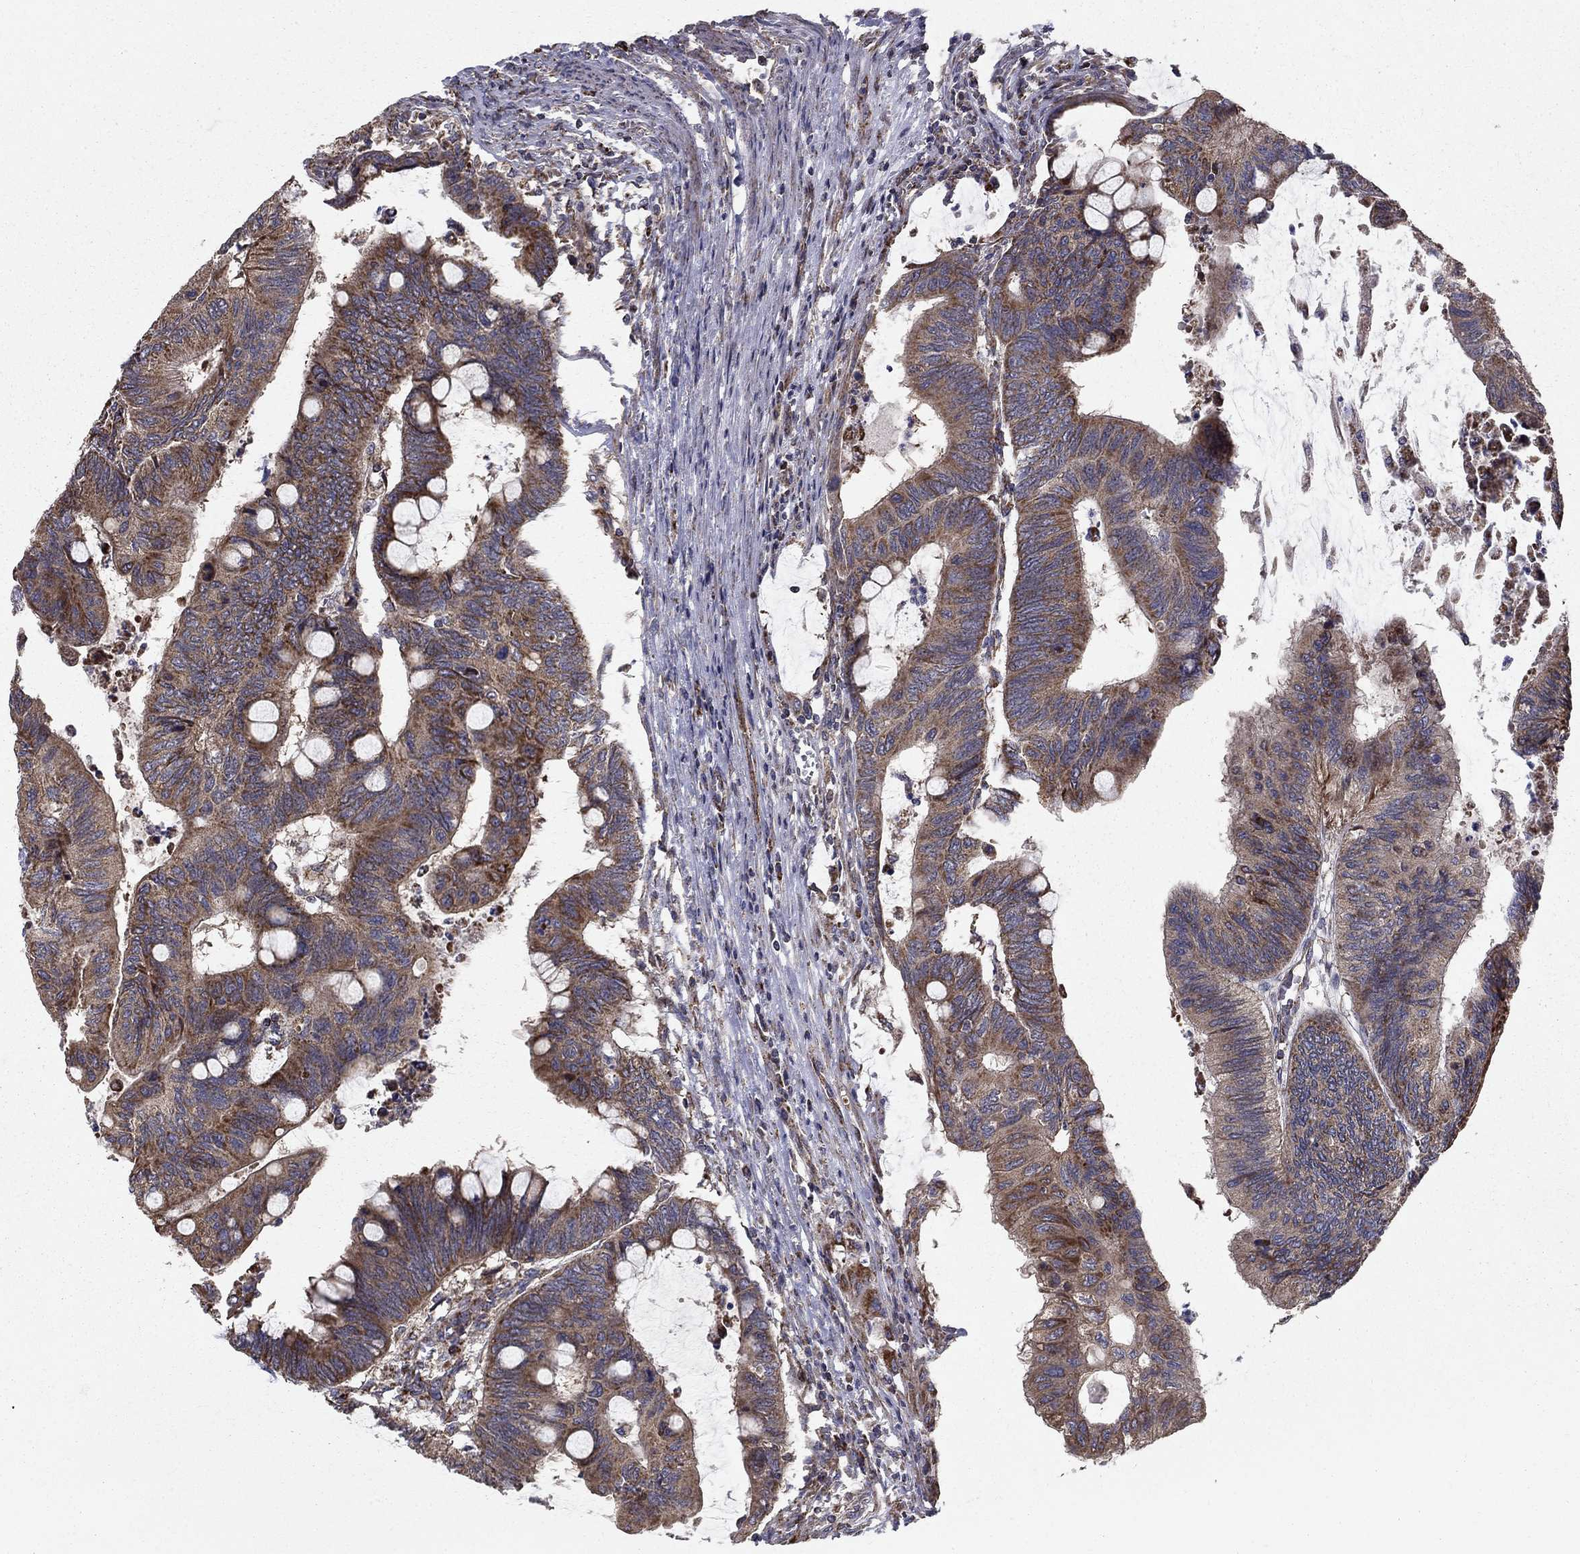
{"staining": {"intensity": "strong", "quantity": "25%-75%", "location": "cytoplasmic/membranous"}, "tissue": "colorectal cancer", "cell_type": "Tumor cells", "image_type": "cancer", "snomed": [{"axis": "morphology", "description": "Normal tissue, NOS"}, {"axis": "morphology", "description": "Adenocarcinoma, NOS"}, {"axis": "topography", "description": "Rectum"}, {"axis": "topography", "description": "Peripheral nerve tissue"}], "caption": "This is a photomicrograph of IHC staining of colorectal cancer (adenocarcinoma), which shows strong positivity in the cytoplasmic/membranous of tumor cells.", "gene": "NDUFS8", "patient": {"sex": "male", "age": 92}}